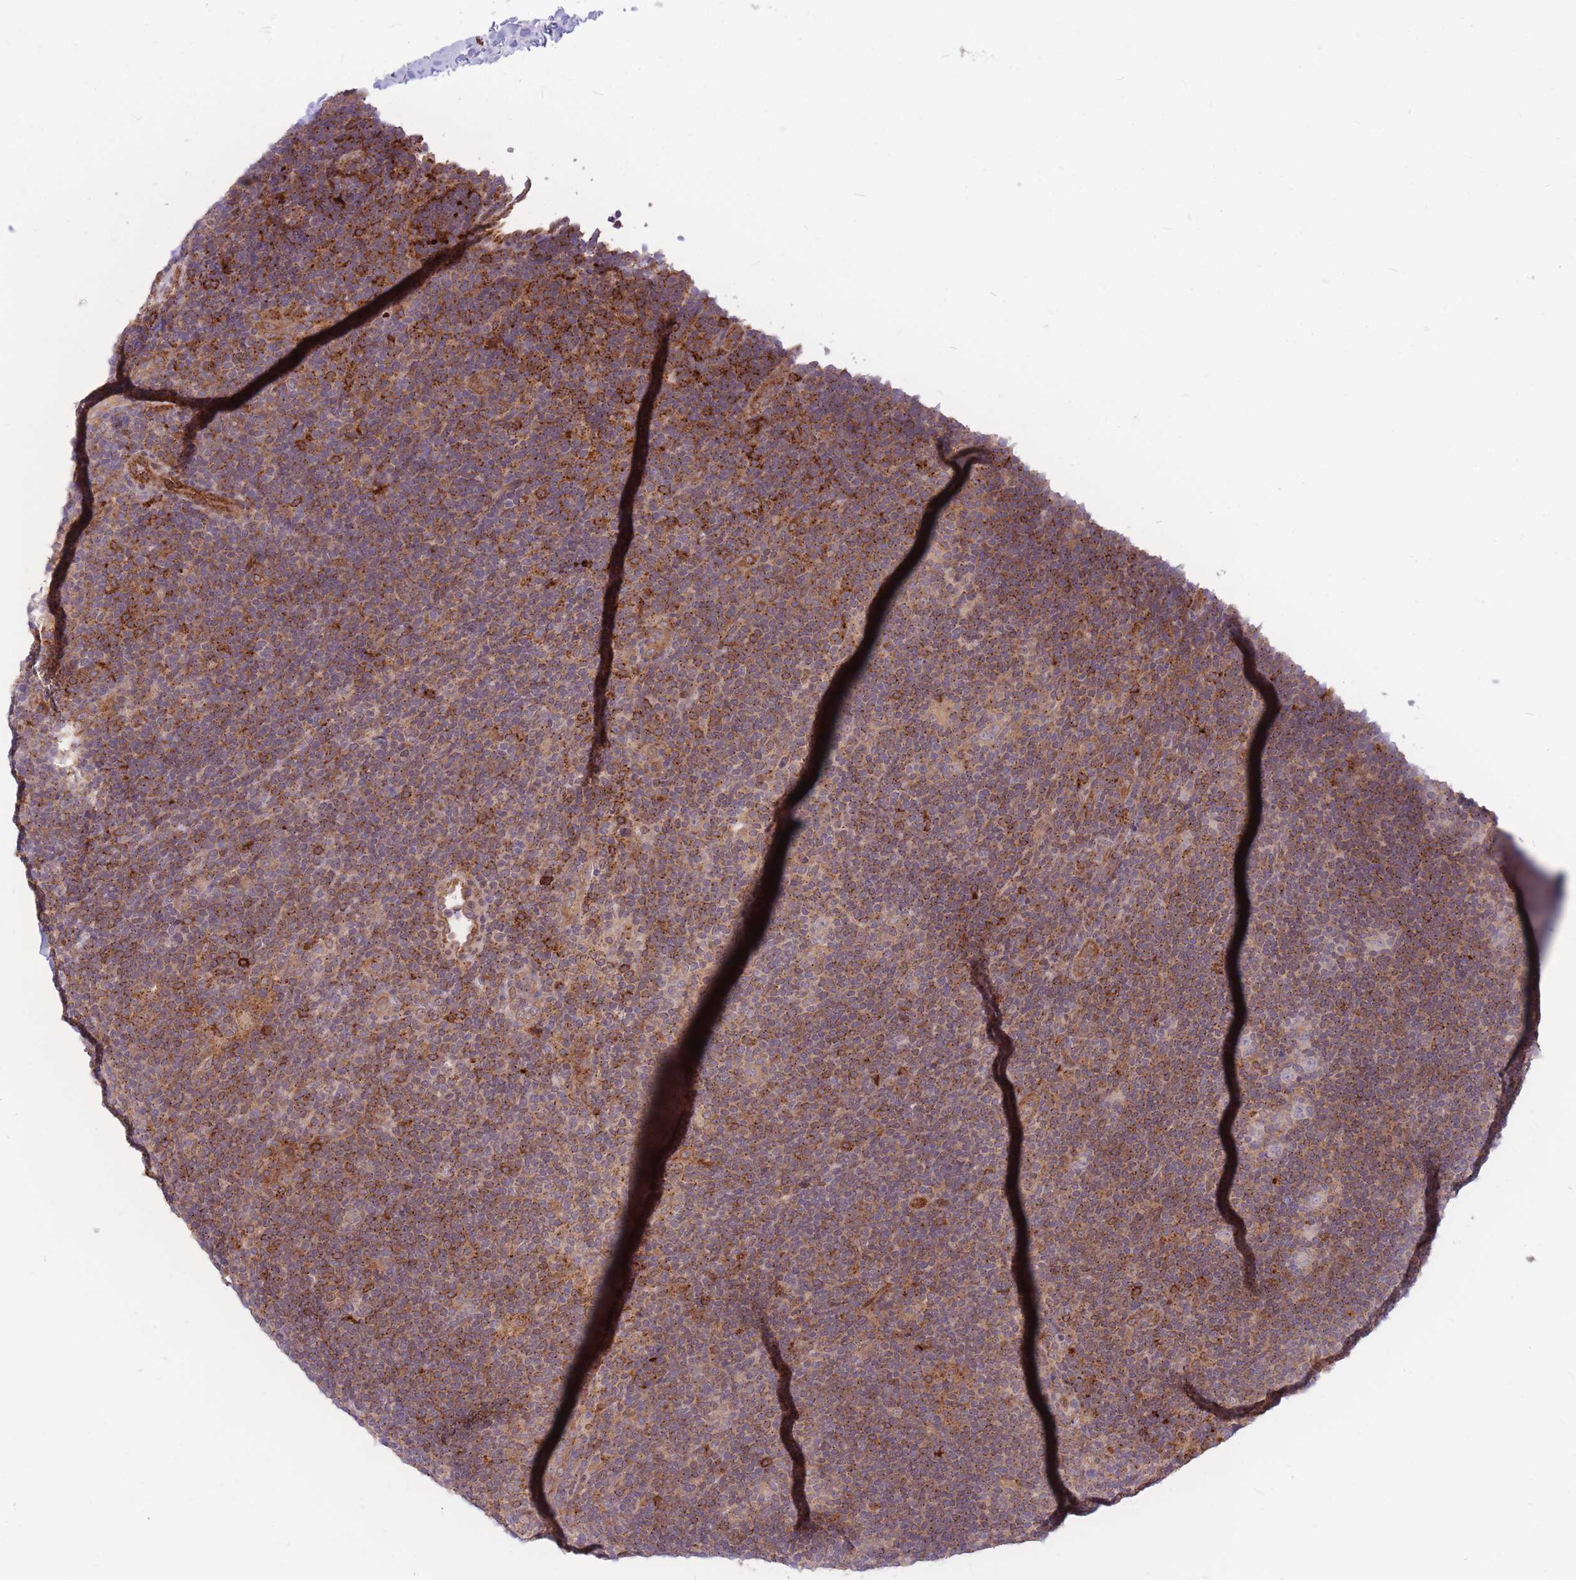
{"staining": {"intensity": "negative", "quantity": "none", "location": "none"}, "tissue": "lymphoma", "cell_type": "Tumor cells", "image_type": "cancer", "snomed": [{"axis": "morphology", "description": "Hodgkin's disease, NOS"}, {"axis": "topography", "description": "Lymph node"}], "caption": "Micrograph shows no significant protein staining in tumor cells of Hodgkin's disease.", "gene": "TCF20", "patient": {"sex": "female", "age": 57}}